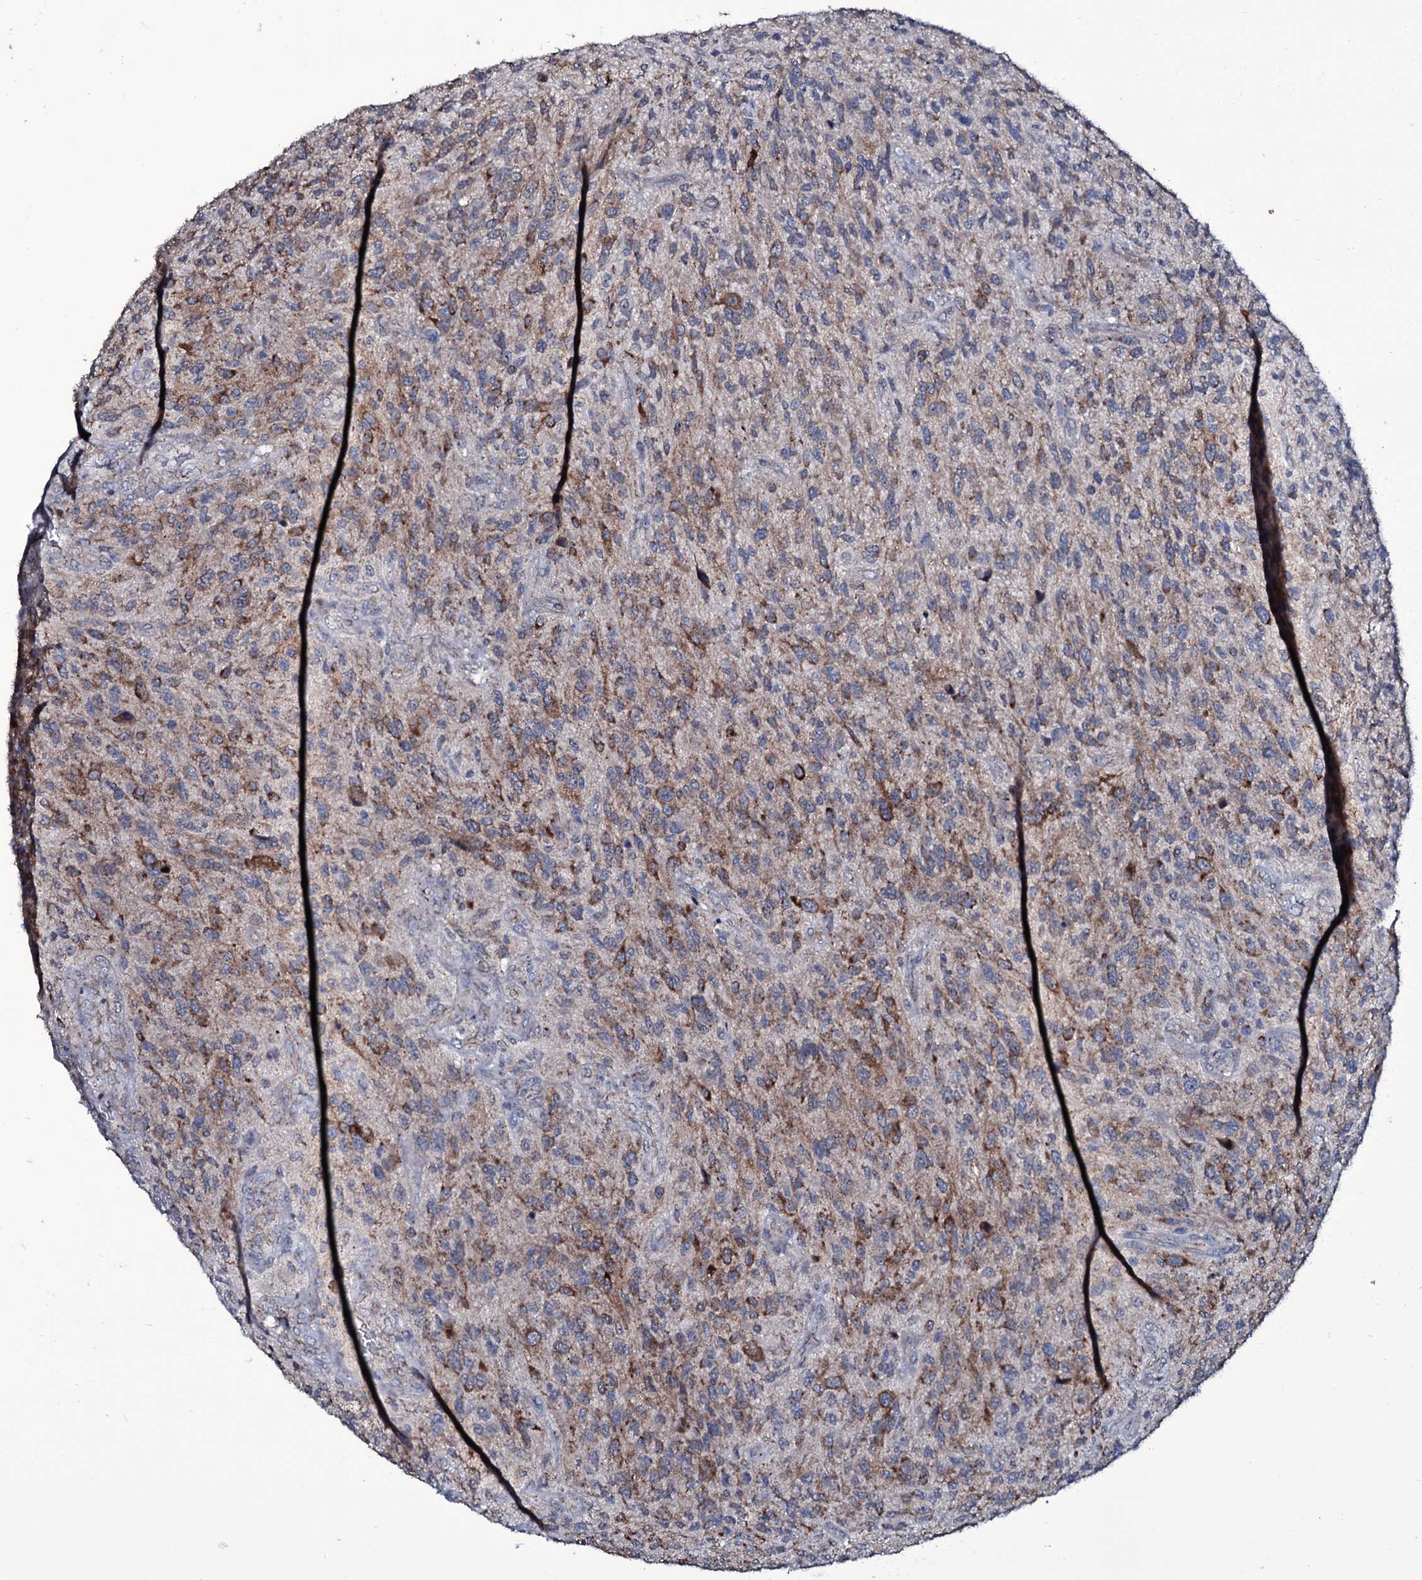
{"staining": {"intensity": "moderate", "quantity": "25%-75%", "location": "cytoplasmic/membranous"}, "tissue": "glioma", "cell_type": "Tumor cells", "image_type": "cancer", "snomed": [{"axis": "morphology", "description": "Glioma, malignant, High grade"}, {"axis": "topography", "description": "Brain"}], "caption": "Moderate cytoplasmic/membranous protein expression is appreciated in approximately 25%-75% of tumor cells in glioma.", "gene": "WIPF3", "patient": {"sex": "male", "age": 47}}